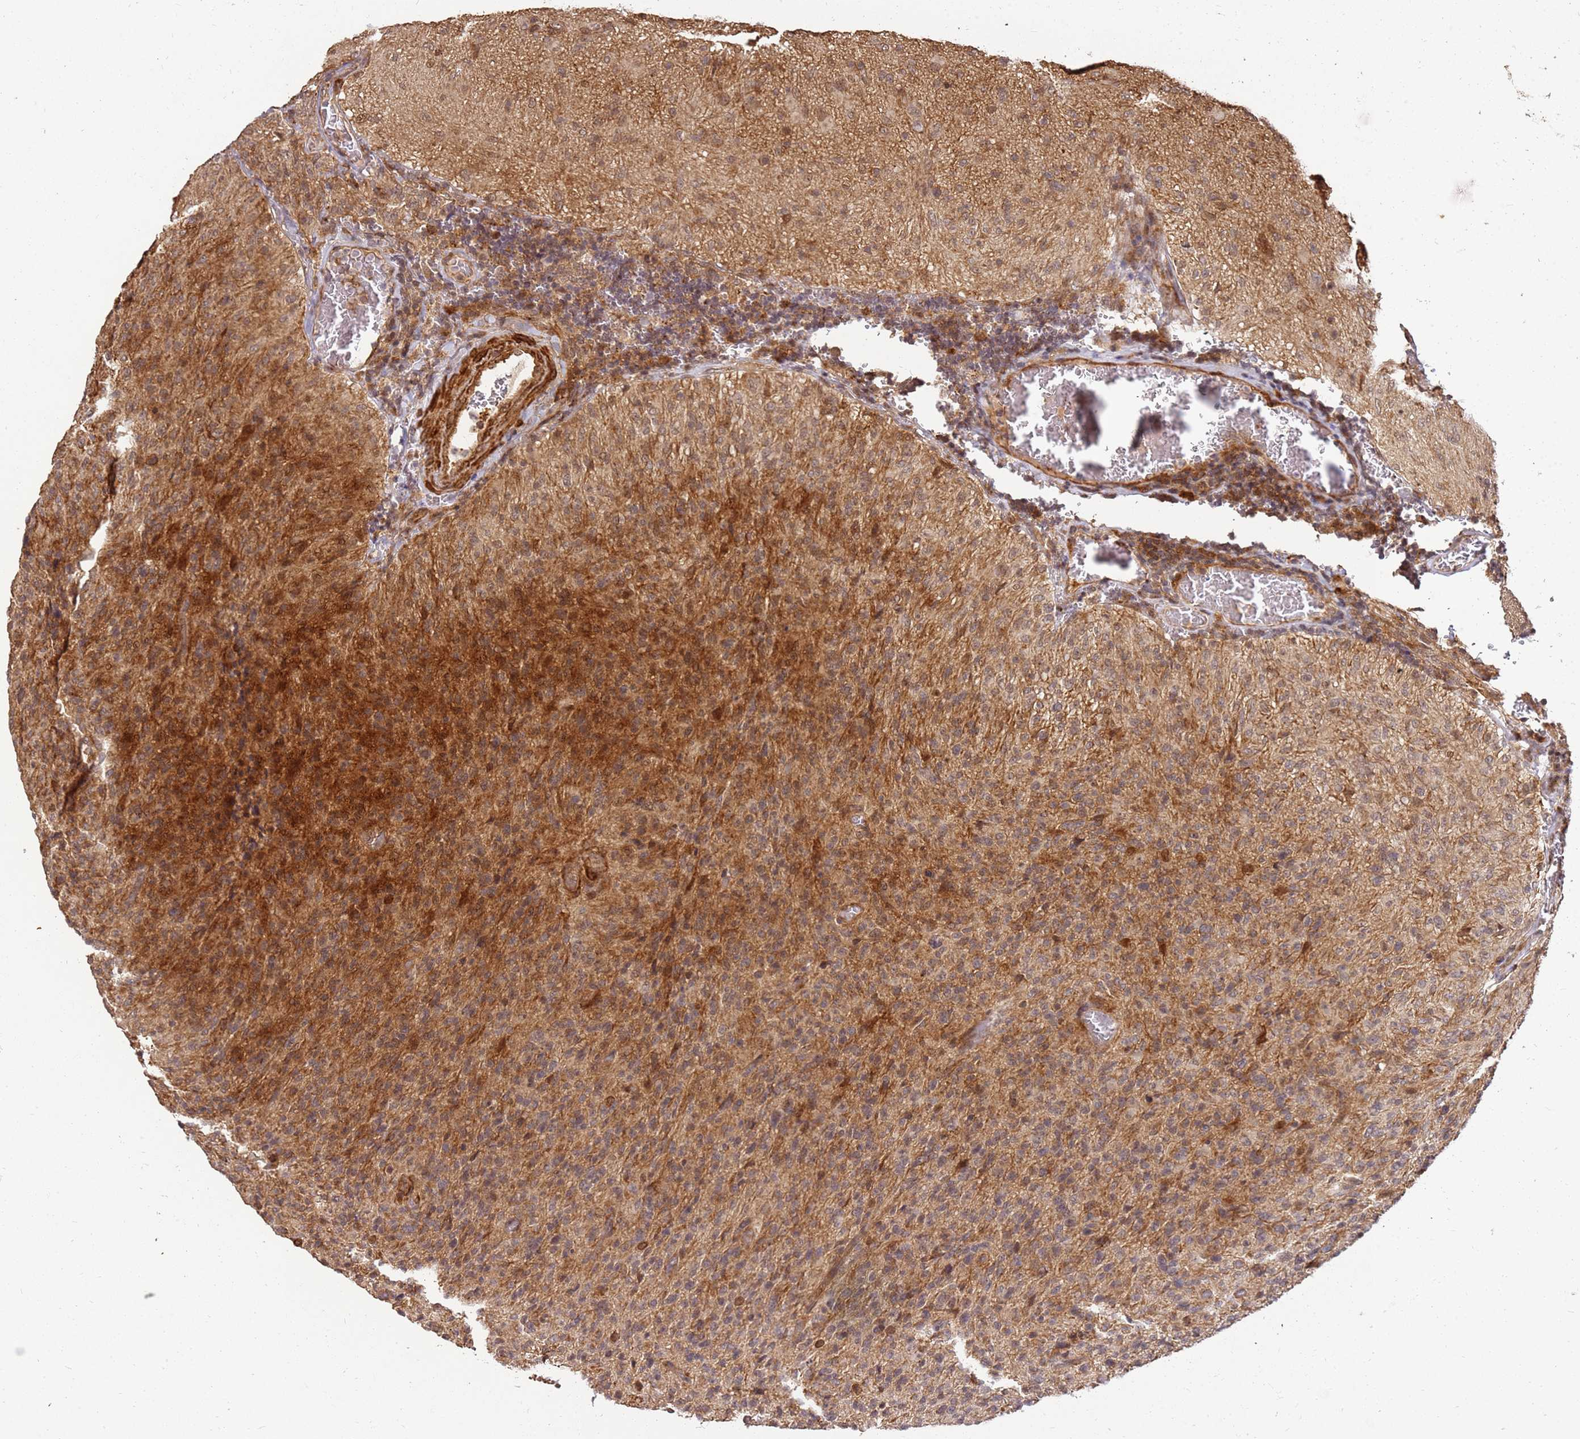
{"staining": {"intensity": "weak", "quantity": ">75%", "location": "nuclear"}, "tissue": "glioma", "cell_type": "Tumor cells", "image_type": "cancer", "snomed": [{"axis": "morphology", "description": "Glioma, malignant, High grade"}, {"axis": "topography", "description": "Brain"}], "caption": "Immunohistochemical staining of malignant high-grade glioma exhibits low levels of weak nuclear positivity in about >75% of tumor cells.", "gene": "ST18", "patient": {"sex": "female", "age": 57}}